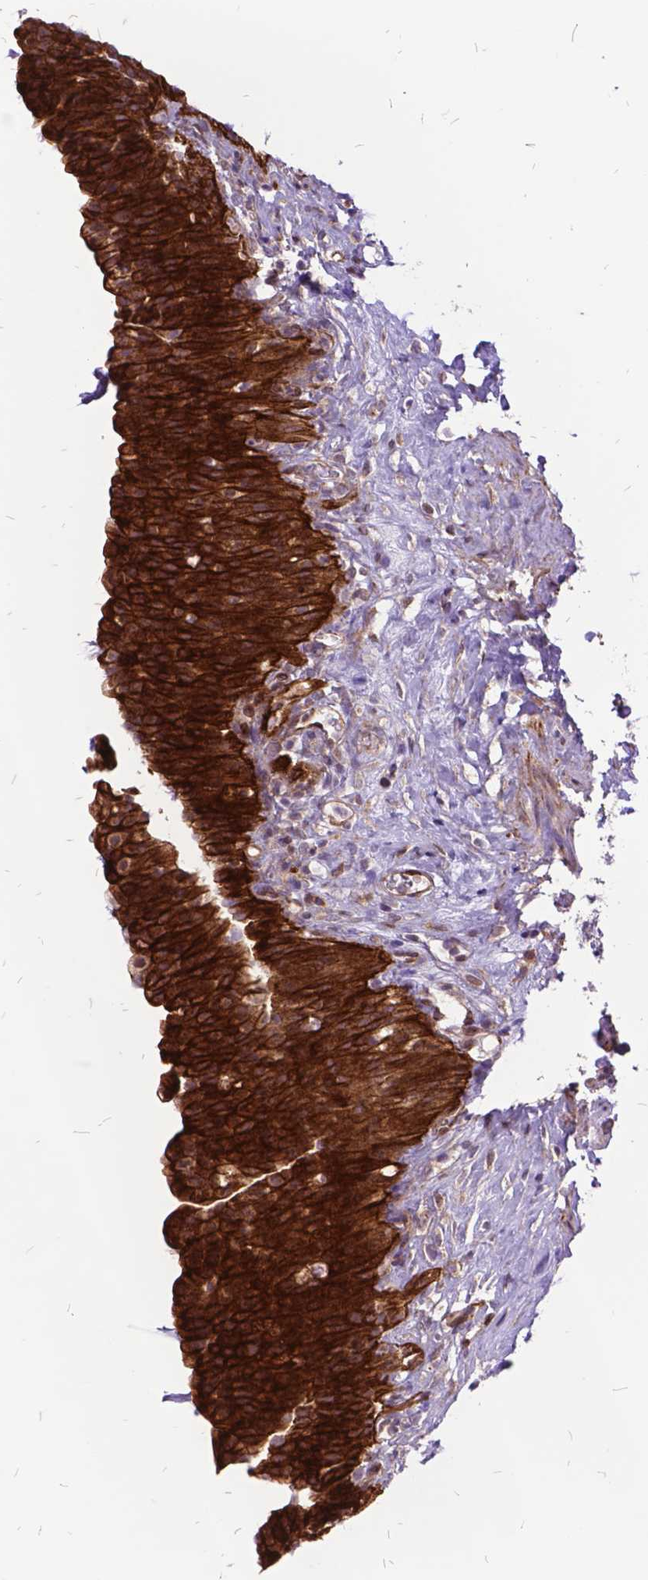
{"staining": {"intensity": "strong", "quantity": ">75%", "location": "cytoplasmic/membranous"}, "tissue": "urinary bladder", "cell_type": "Urothelial cells", "image_type": "normal", "snomed": [{"axis": "morphology", "description": "Normal tissue, NOS"}, {"axis": "topography", "description": "Urinary bladder"}, {"axis": "topography", "description": "Prostate"}], "caption": "Immunohistochemistry photomicrograph of unremarkable urinary bladder: urinary bladder stained using IHC exhibits high levels of strong protein expression localized specifically in the cytoplasmic/membranous of urothelial cells, appearing as a cytoplasmic/membranous brown color.", "gene": "GRB7", "patient": {"sex": "male", "age": 76}}